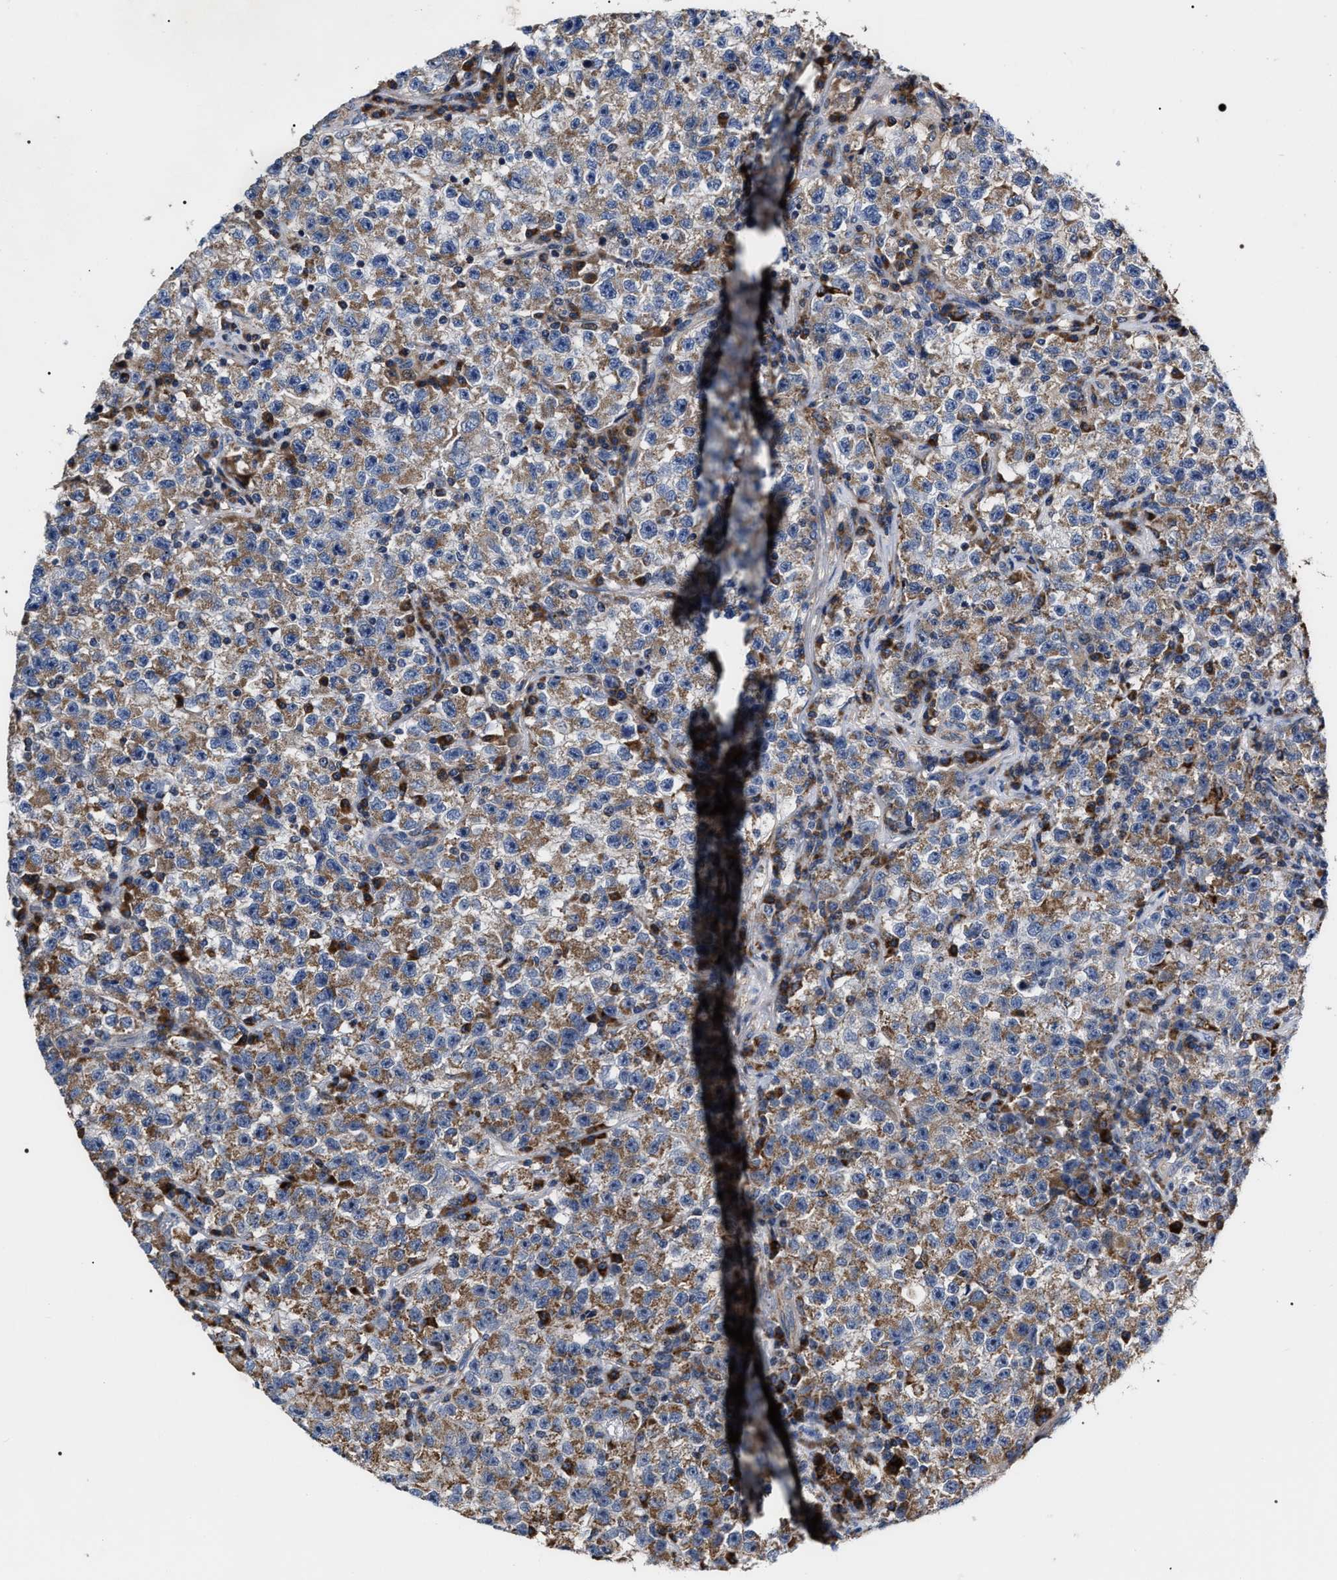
{"staining": {"intensity": "moderate", "quantity": ">75%", "location": "cytoplasmic/membranous"}, "tissue": "testis cancer", "cell_type": "Tumor cells", "image_type": "cancer", "snomed": [{"axis": "morphology", "description": "Seminoma, NOS"}, {"axis": "topography", "description": "Testis"}], "caption": "IHC of seminoma (testis) exhibits medium levels of moderate cytoplasmic/membranous expression in about >75% of tumor cells.", "gene": "MACC1", "patient": {"sex": "male", "age": 22}}